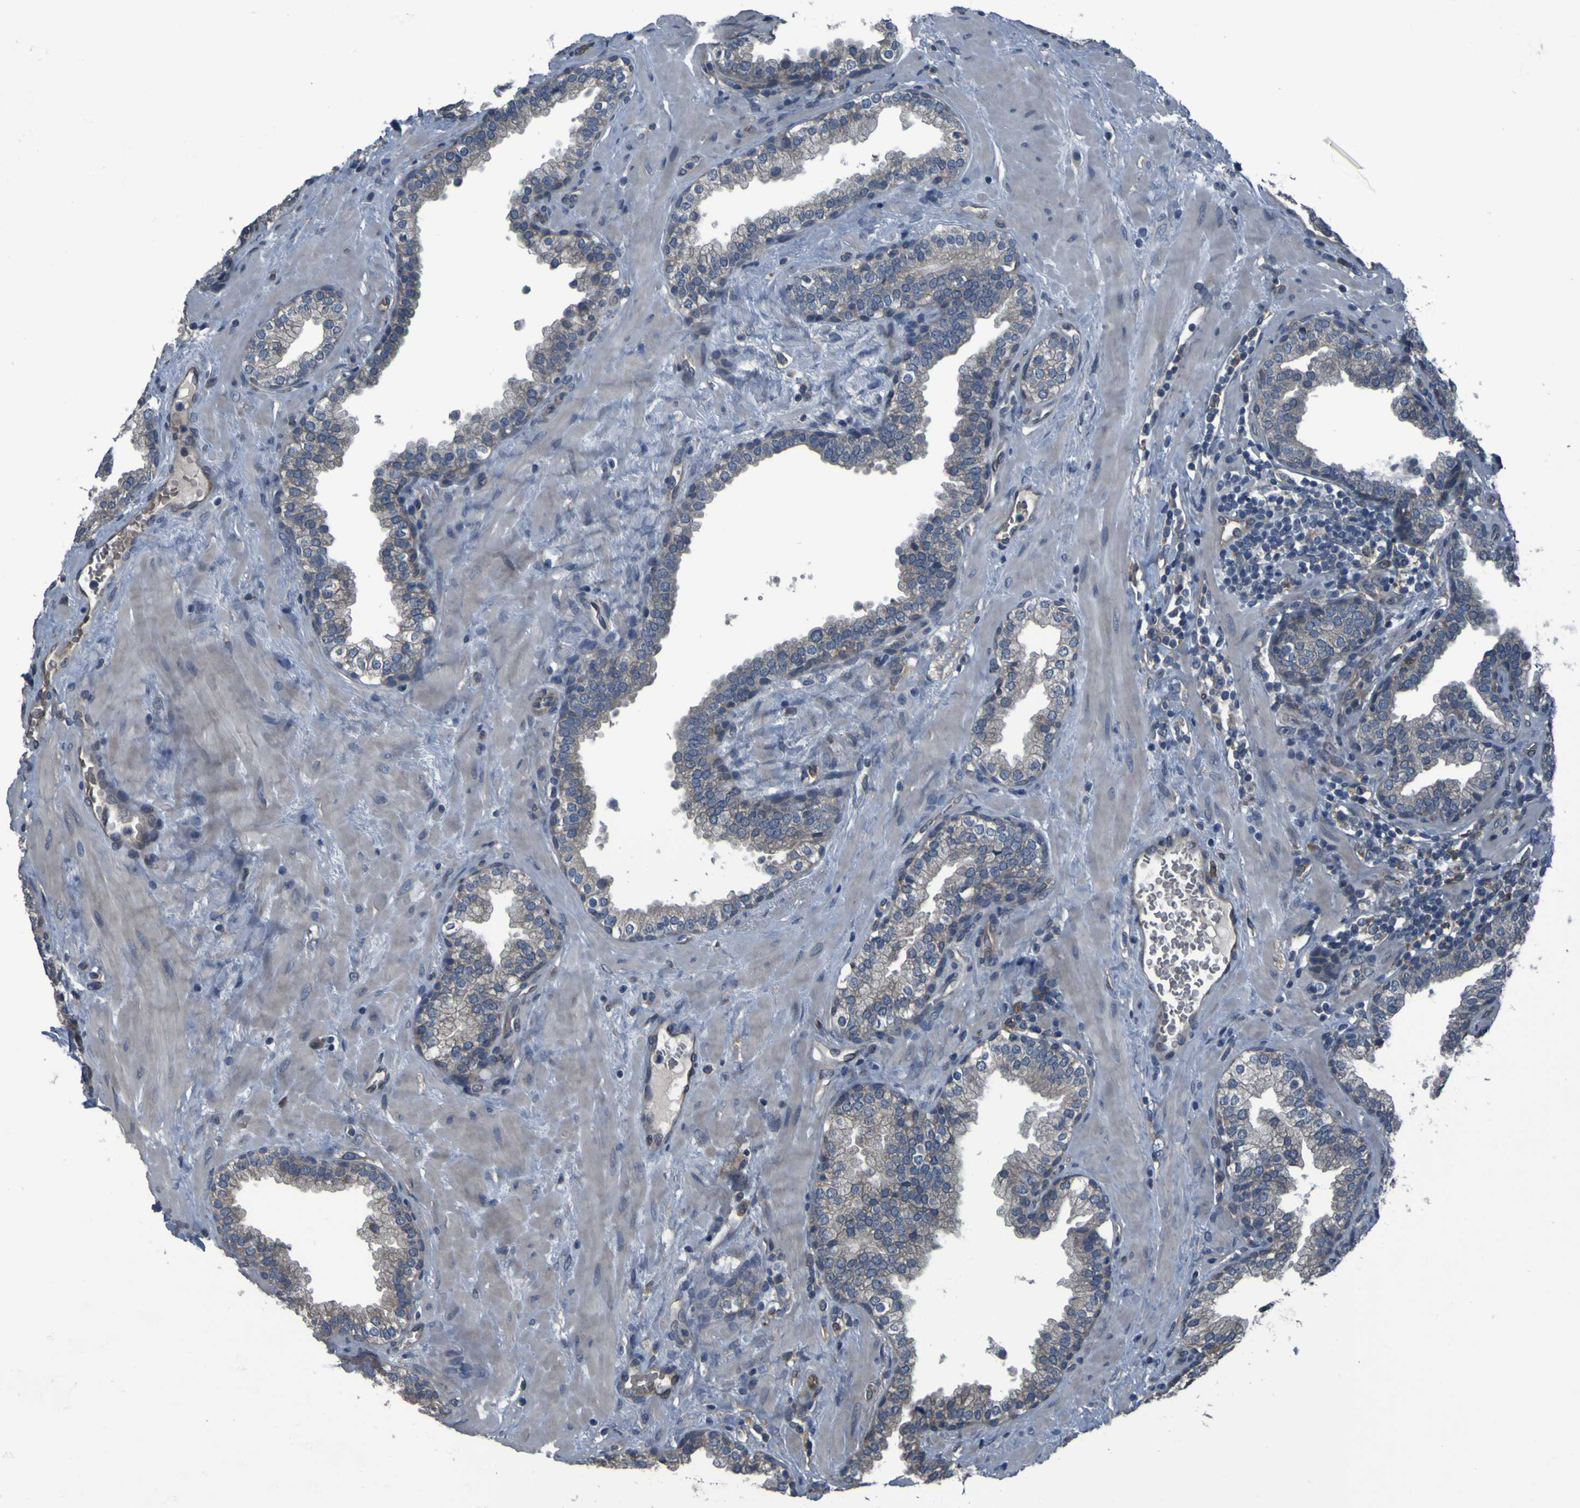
{"staining": {"intensity": "moderate", "quantity": "<25%", "location": "cytoplasmic/membranous"}, "tissue": "prostate", "cell_type": "Glandular cells", "image_type": "normal", "snomed": [{"axis": "morphology", "description": "Normal tissue, NOS"}, {"axis": "topography", "description": "Prostate"}], "caption": "Immunohistochemistry histopathology image of unremarkable prostate: human prostate stained using immunohistochemistry exhibits low levels of moderate protein expression localized specifically in the cytoplasmic/membranous of glandular cells, appearing as a cytoplasmic/membranous brown color.", "gene": "GRAMD1A", "patient": {"sex": "male", "age": 51}}